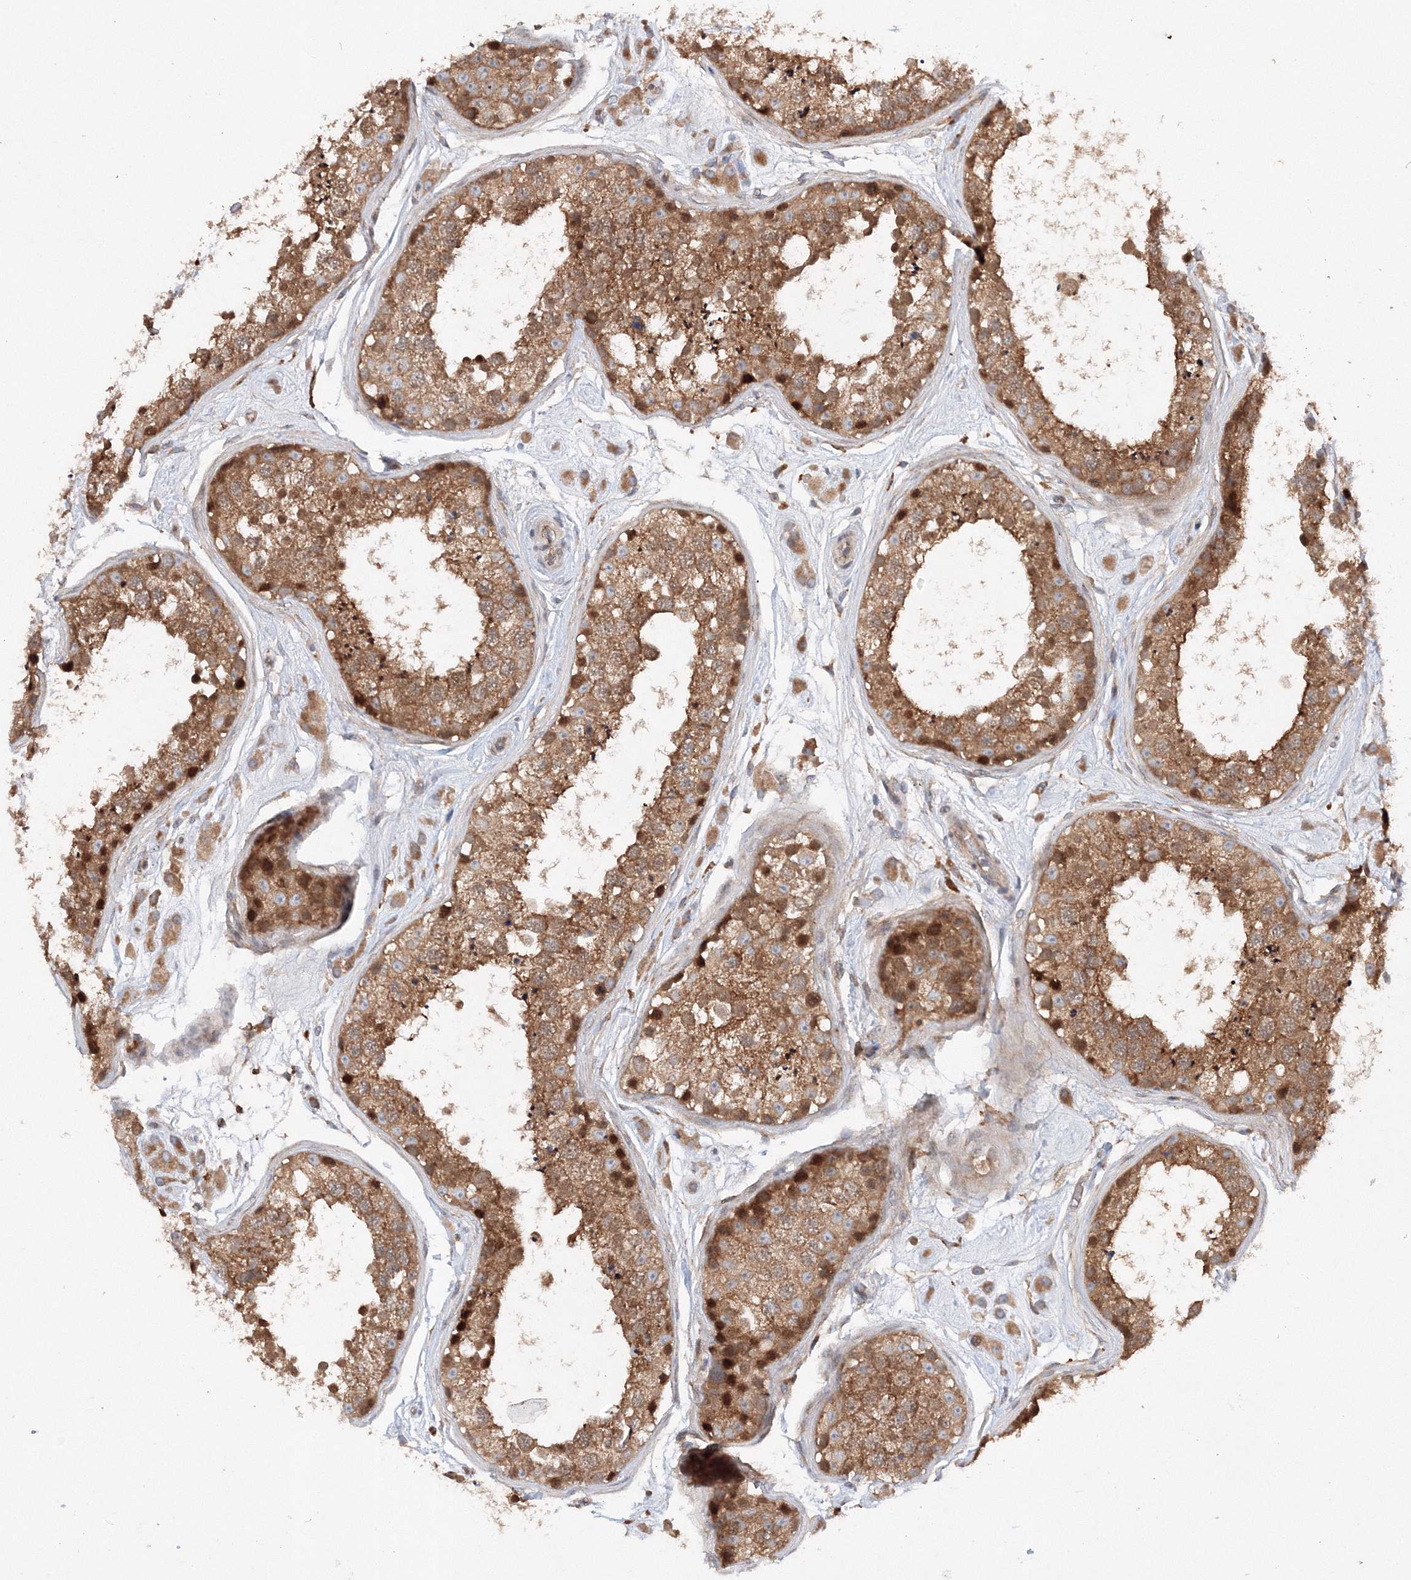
{"staining": {"intensity": "moderate", "quantity": ">75%", "location": "cytoplasmic/membranous,nuclear"}, "tissue": "testis", "cell_type": "Cells in seminiferous ducts", "image_type": "normal", "snomed": [{"axis": "morphology", "description": "Normal tissue, NOS"}, {"axis": "topography", "description": "Testis"}], "caption": "Testis stained with DAB immunohistochemistry (IHC) reveals medium levels of moderate cytoplasmic/membranous,nuclear positivity in approximately >75% of cells in seminiferous ducts. (Brightfield microscopy of DAB IHC at high magnification).", "gene": "SLC36A1", "patient": {"sex": "male", "age": 25}}